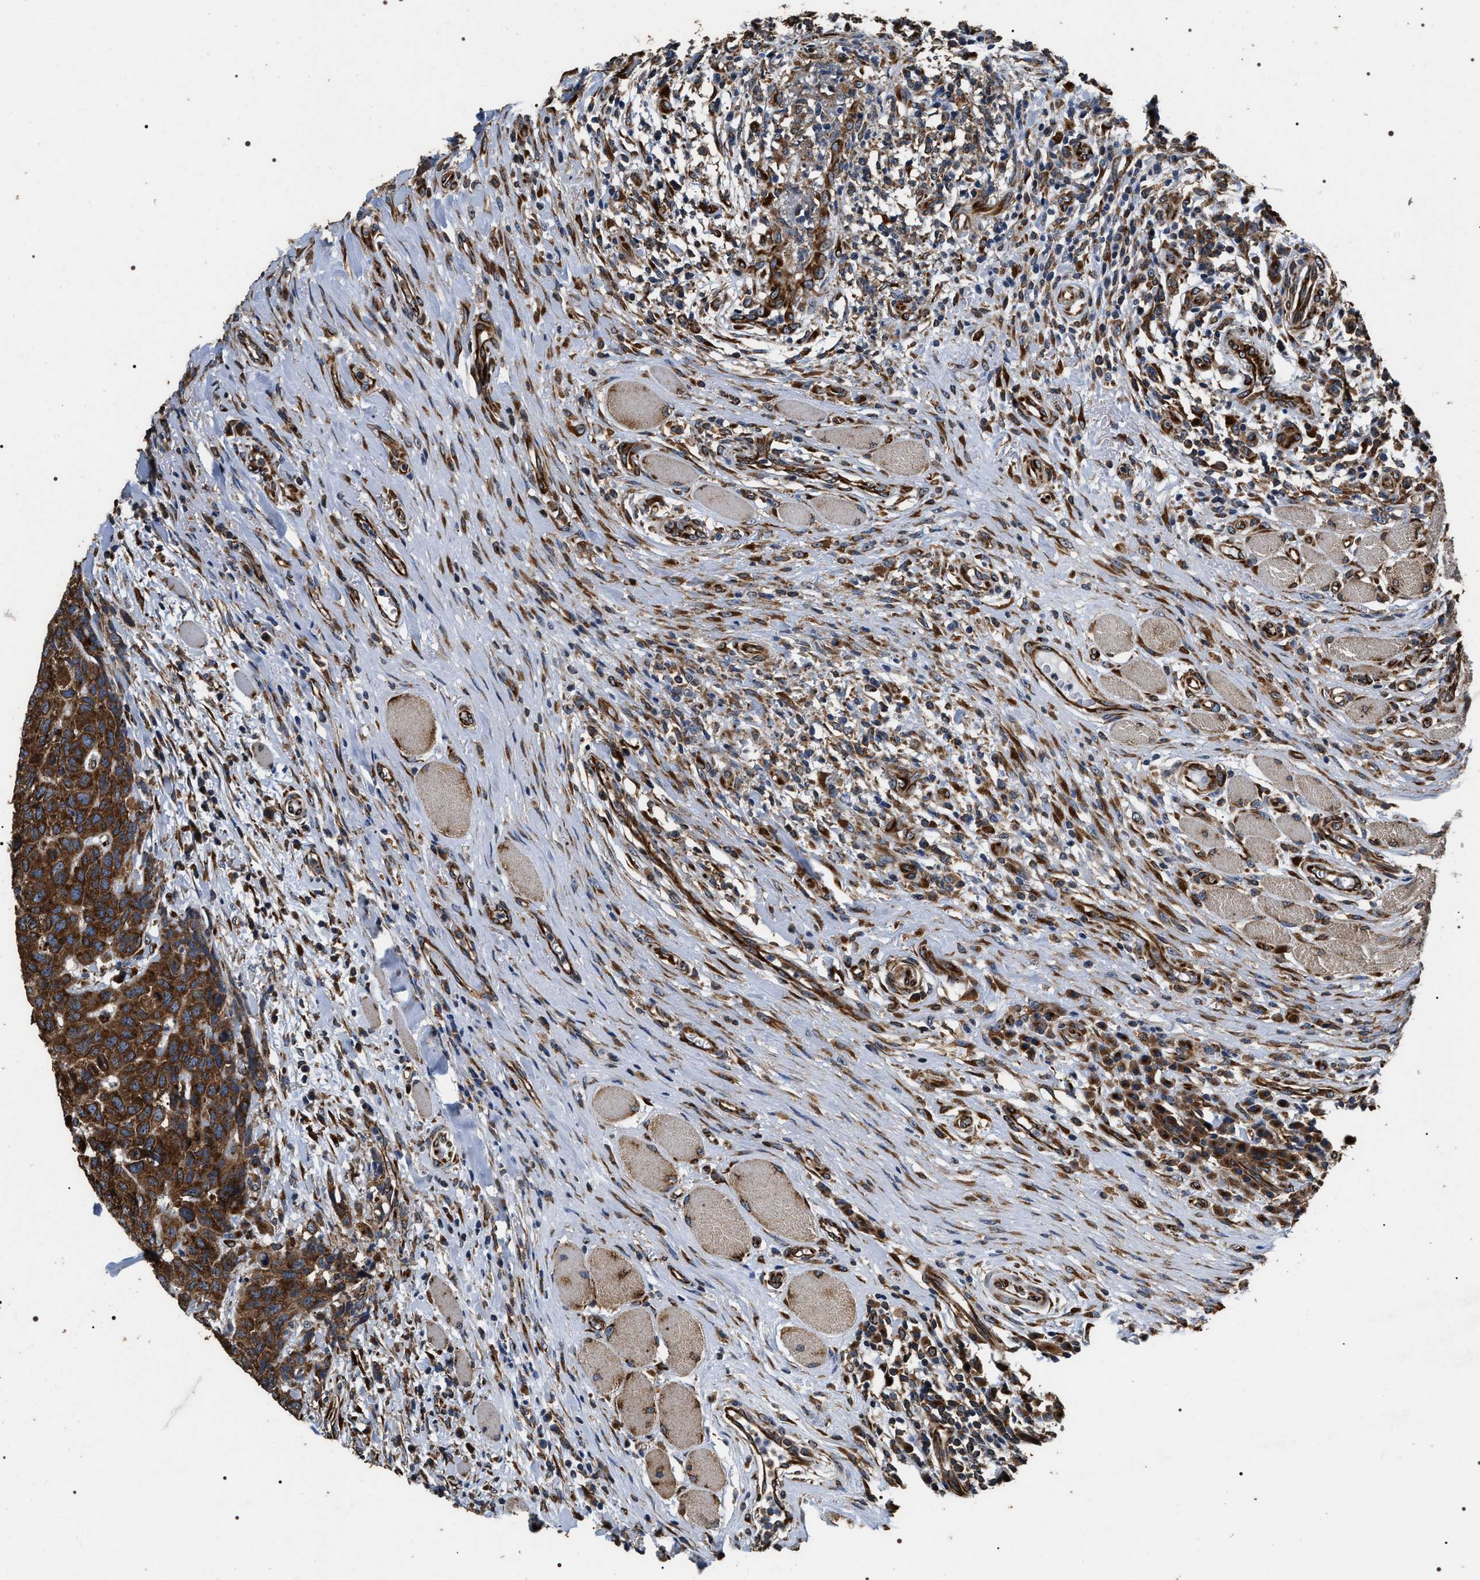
{"staining": {"intensity": "strong", "quantity": ">75%", "location": "cytoplasmic/membranous"}, "tissue": "head and neck cancer", "cell_type": "Tumor cells", "image_type": "cancer", "snomed": [{"axis": "morphology", "description": "Squamous cell carcinoma, NOS"}, {"axis": "topography", "description": "Head-Neck"}], "caption": "Brown immunohistochemical staining in human head and neck cancer shows strong cytoplasmic/membranous expression in approximately >75% of tumor cells.", "gene": "KTN1", "patient": {"sex": "male", "age": 66}}